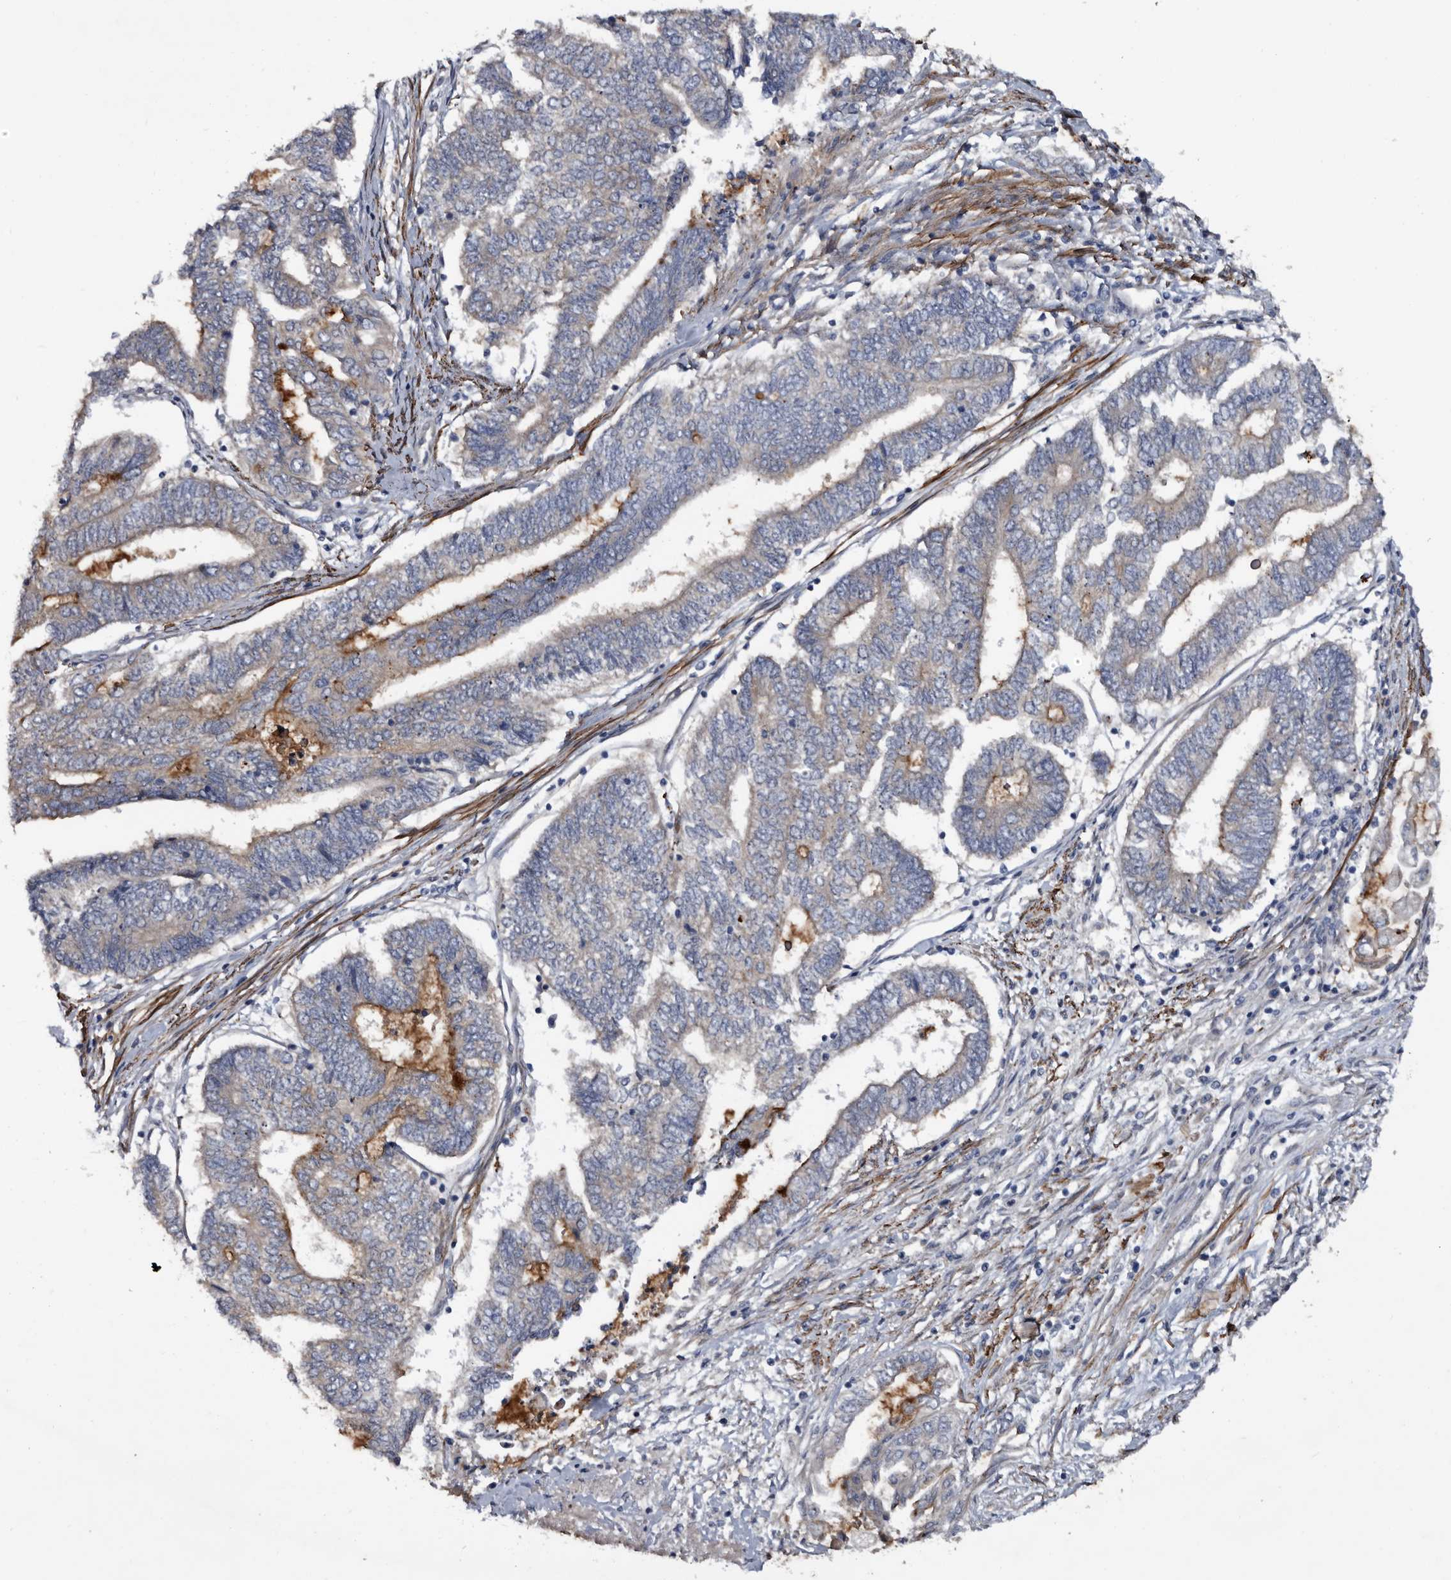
{"staining": {"intensity": "negative", "quantity": "none", "location": "none"}, "tissue": "endometrial cancer", "cell_type": "Tumor cells", "image_type": "cancer", "snomed": [{"axis": "morphology", "description": "Adenocarcinoma, NOS"}, {"axis": "topography", "description": "Uterus"}, {"axis": "topography", "description": "Endometrium"}], "caption": "Tumor cells are negative for brown protein staining in adenocarcinoma (endometrial). (Stains: DAB immunohistochemistry with hematoxylin counter stain, Microscopy: brightfield microscopy at high magnification).", "gene": "IARS1", "patient": {"sex": "female", "age": 70}}